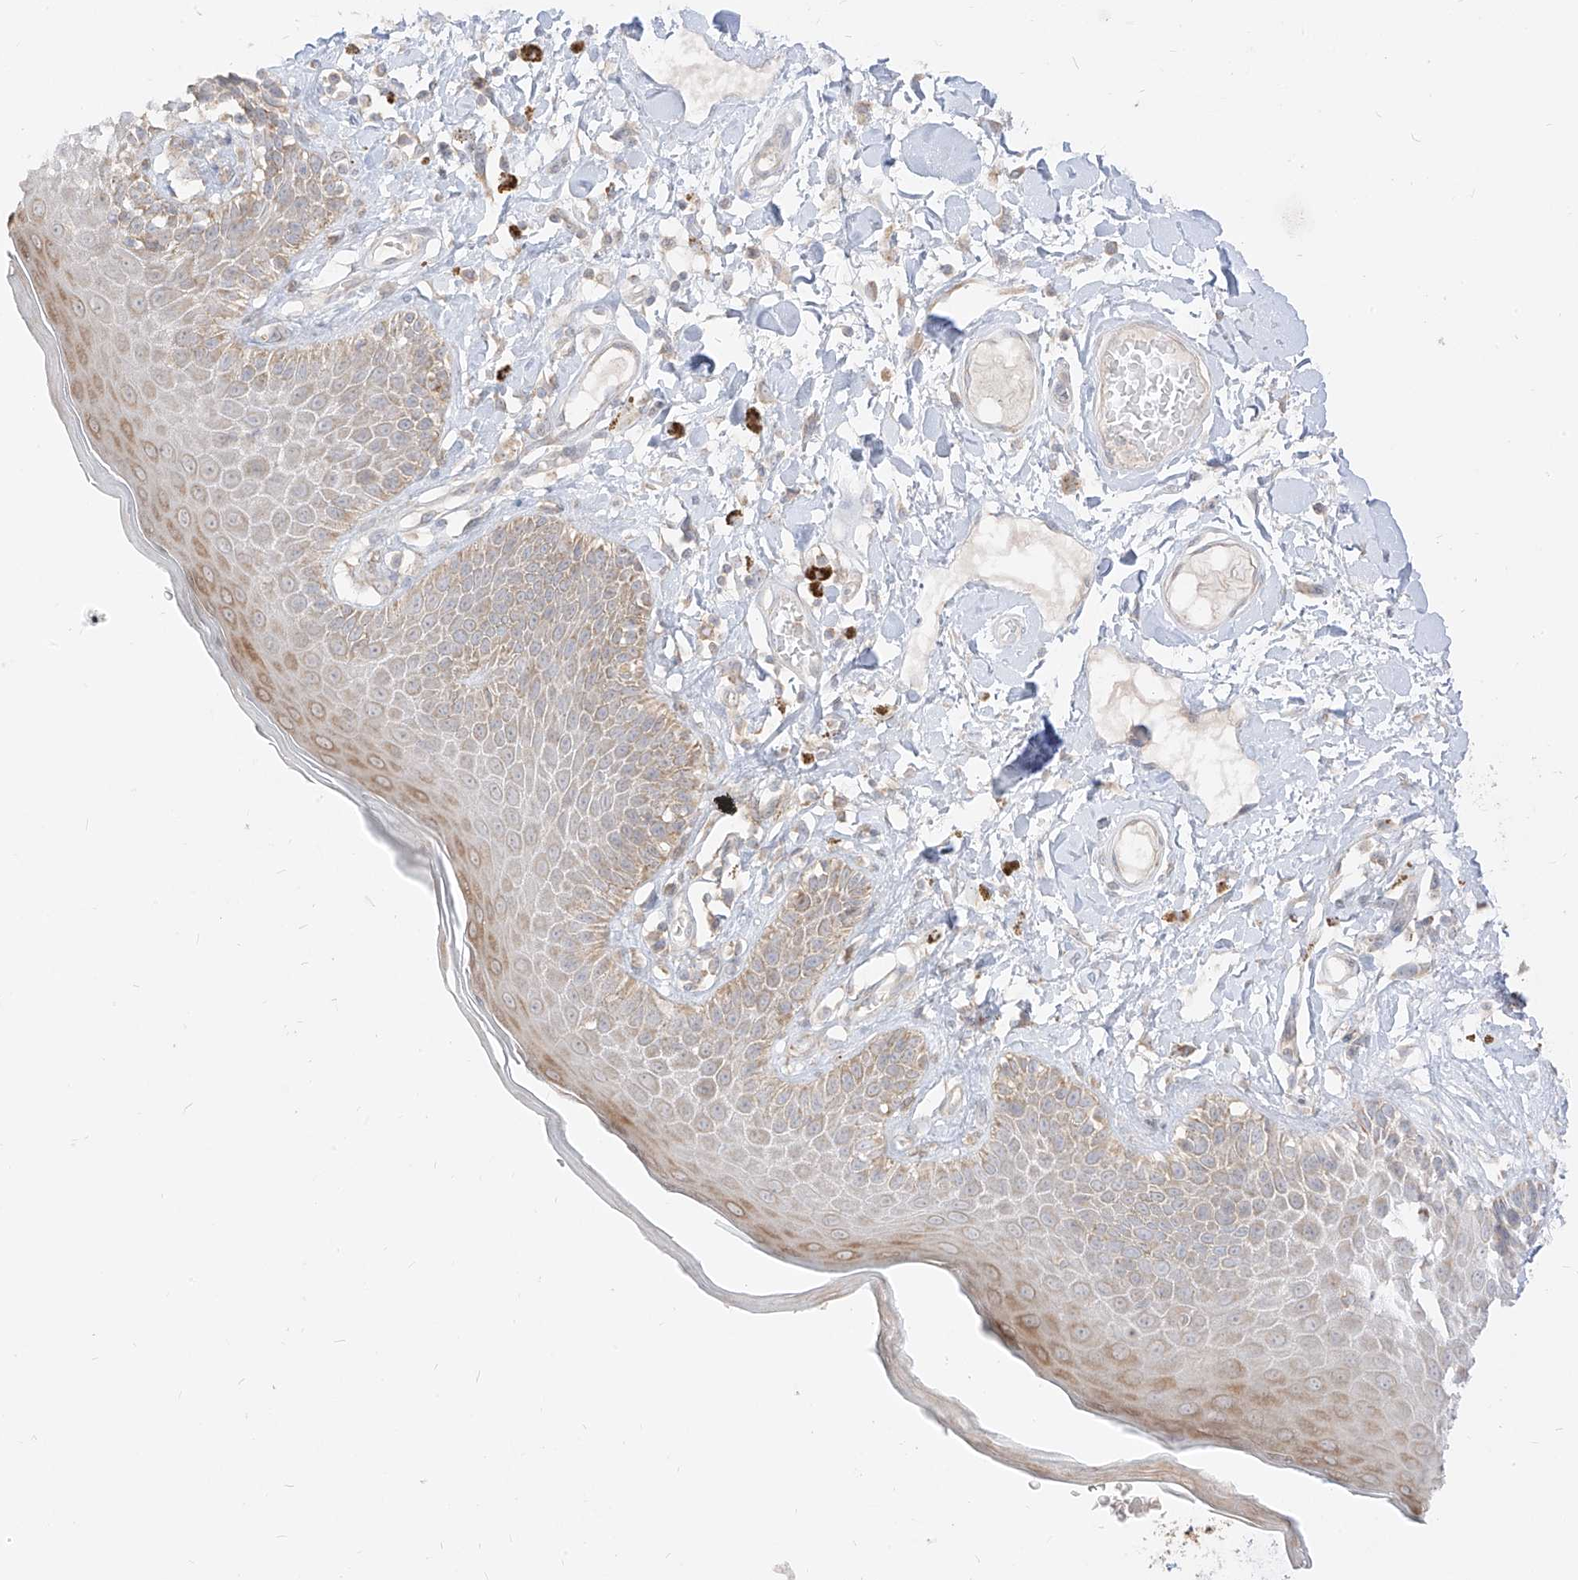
{"staining": {"intensity": "moderate", "quantity": "<25%", "location": "cytoplasmic/membranous"}, "tissue": "skin", "cell_type": "Epidermal cells", "image_type": "normal", "snomed": [{"axis": "morphology", "description": "Normal tissue, NOS"}, {"axis": "topography", "description": "Anal"}], "caption": "Immunohistochemistry (DAB (3,3'-diaminobenzidine)) staining of unremarkable skin reveals moderate cytoplasmic/membranous protein expression in approximately <25% of epidermal cells.", "gene": "ZIM3", "patient": {"sex": "female", "age": 78}}